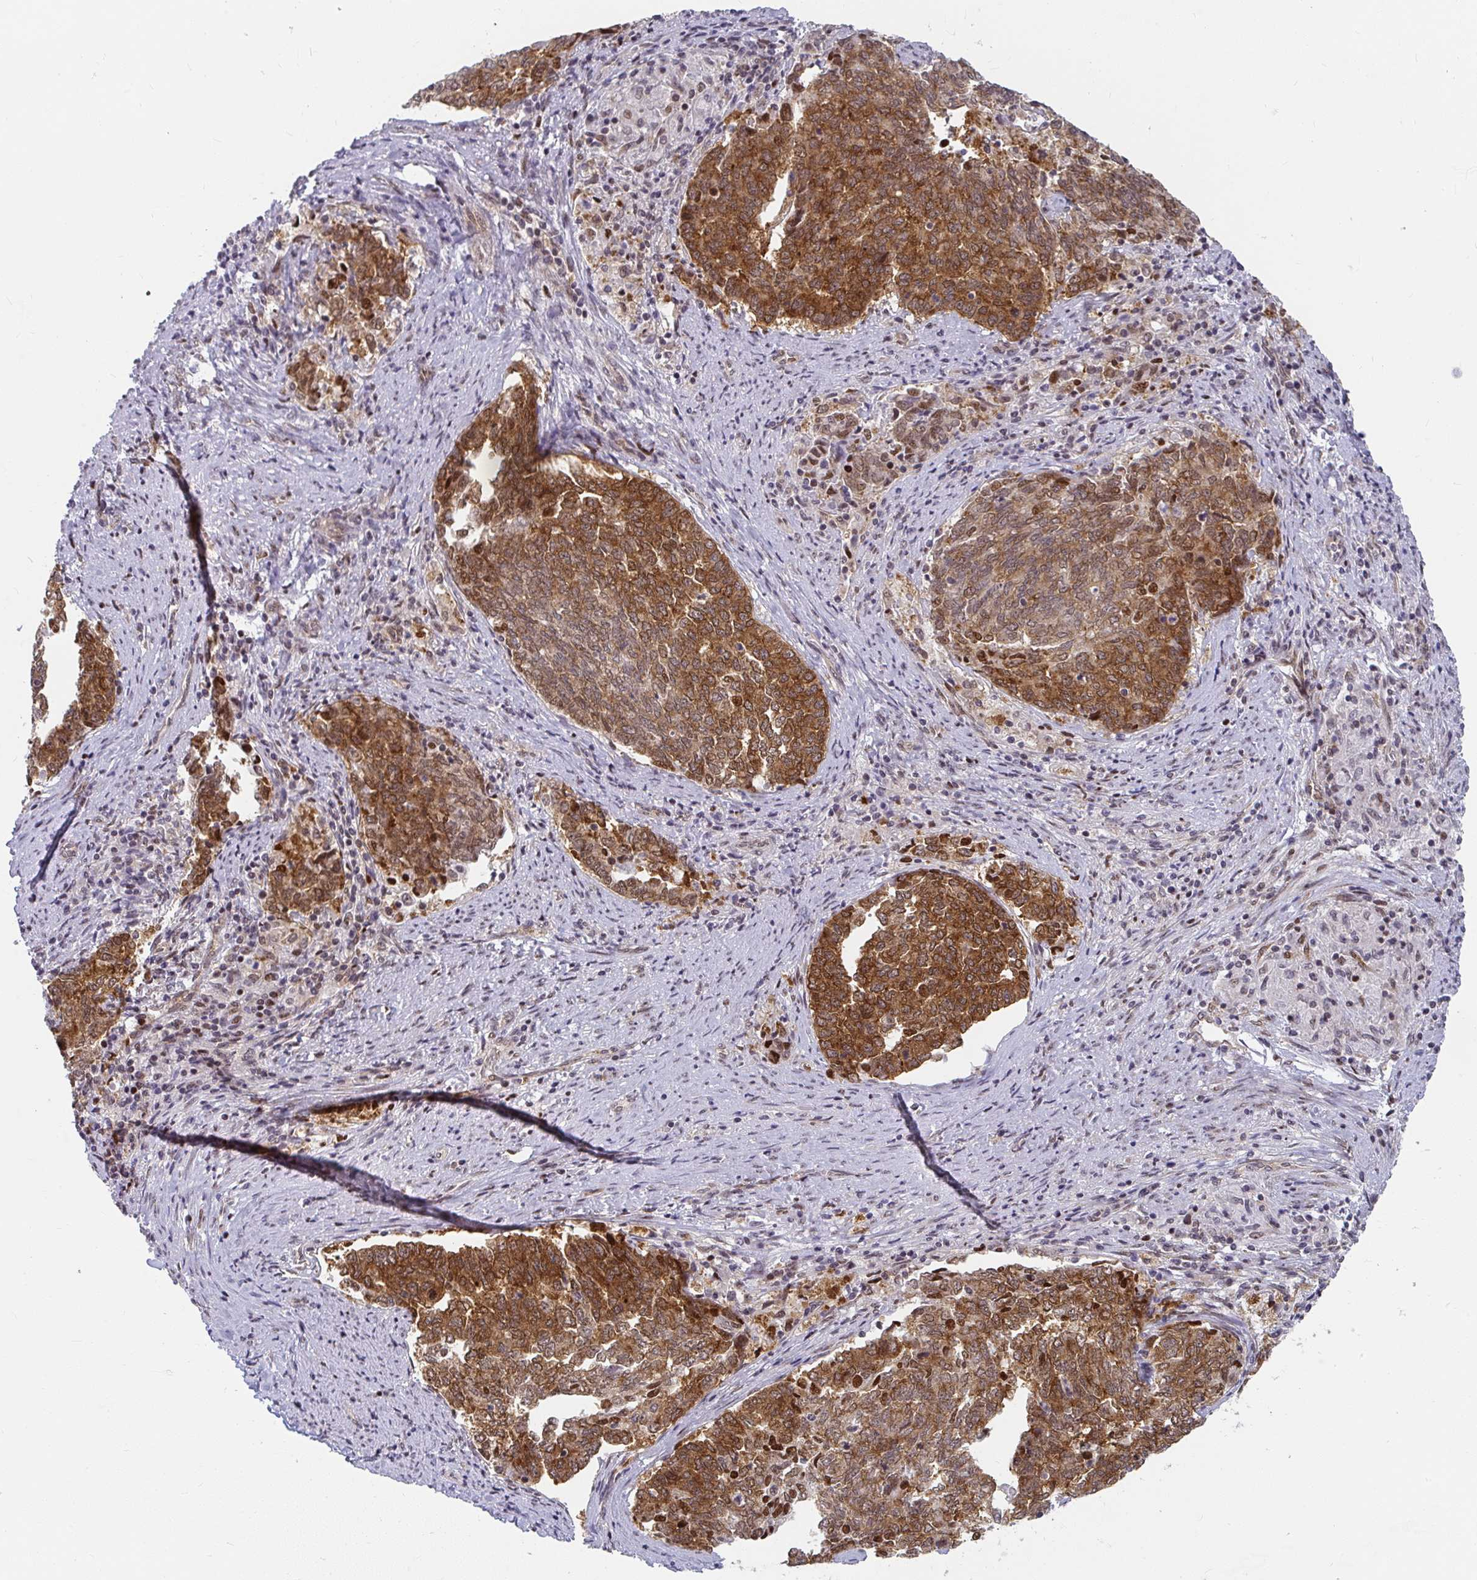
{"staining": {"intensity": "strong", "quantity": ">75%", "location": "cytoplasmic/membranous"}, "tissue": "endometrial cancer", "cell_type": "Tumor cells", "image_type": "cancer", "snomed": [{"axis": "morphology", "description": "Adenocarcinoma, NOS"}, {"axis": "topography", "description": "Endometrium"}], "caption": "Approximately >75% of tumor cells in human endometrial adenocarcinoma exhibit strong cytoplasmic/membranous protein staining as visualized by brown immunohistochemical staining.", "gene": "SYNCRIP", "patient": {"sex": "female", "age": 80}}